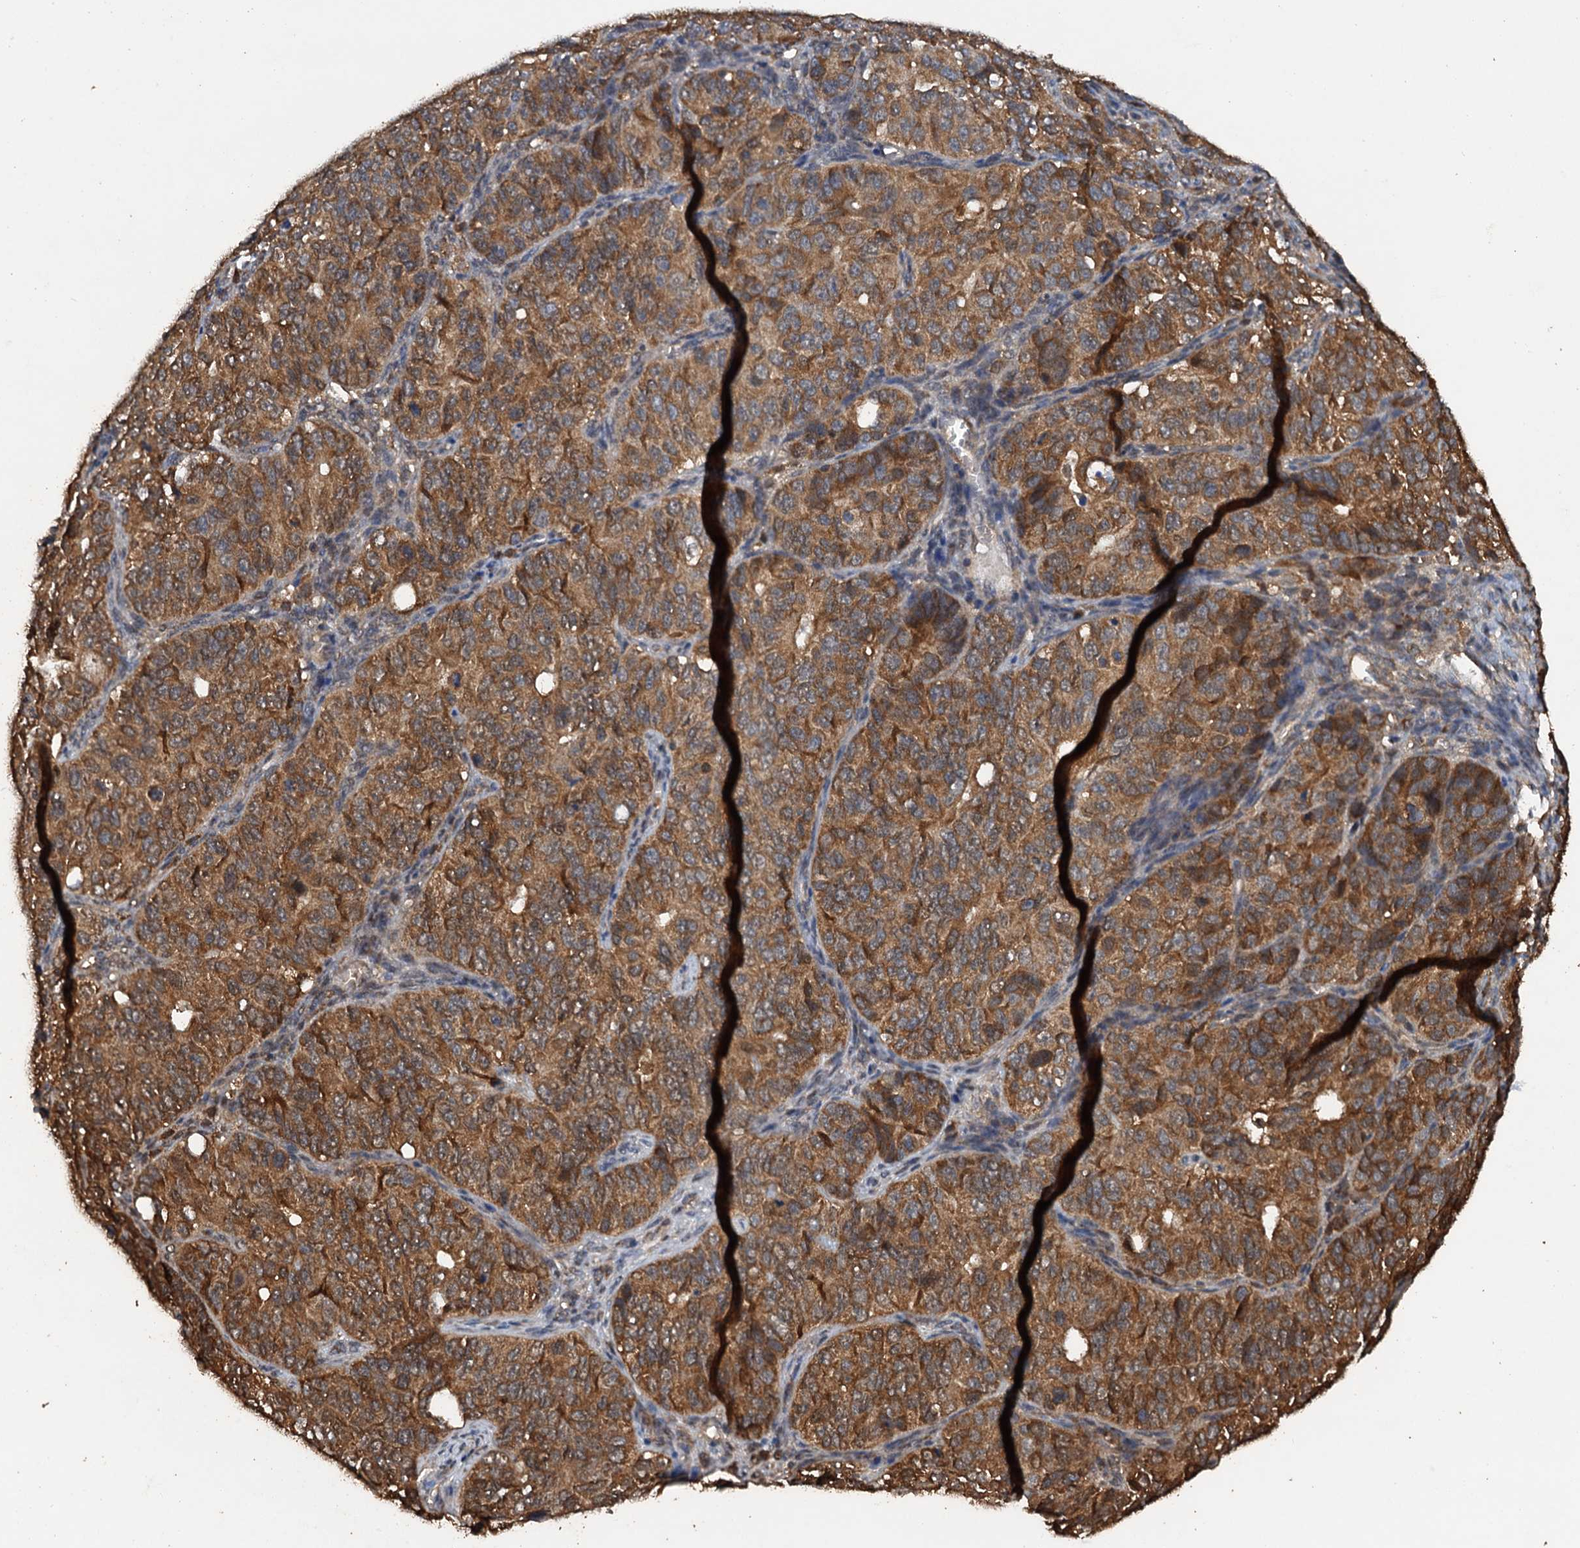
{"staining": {"intensity": "moderate", "quantity": ">75%", "location": "cytoplasmic/membranous"}, "tissue": "ovarian cancer", "cell_type": "Tumor cells", "image_type": "cancer", "snomed": [{"axis": "morphology", "description": "Carcinoma, endometroid"}, {"axis": "topography", "description": "Ovary"}], "caption": "About >75% of tumor cells in ovarian cancer demonstrate moderate cytoplasmic/membranous protein positivity as visualized by brown immunohistochemical staining.", "gene": "PSMD9", "patient": {"sex": "female", "age": 51}}